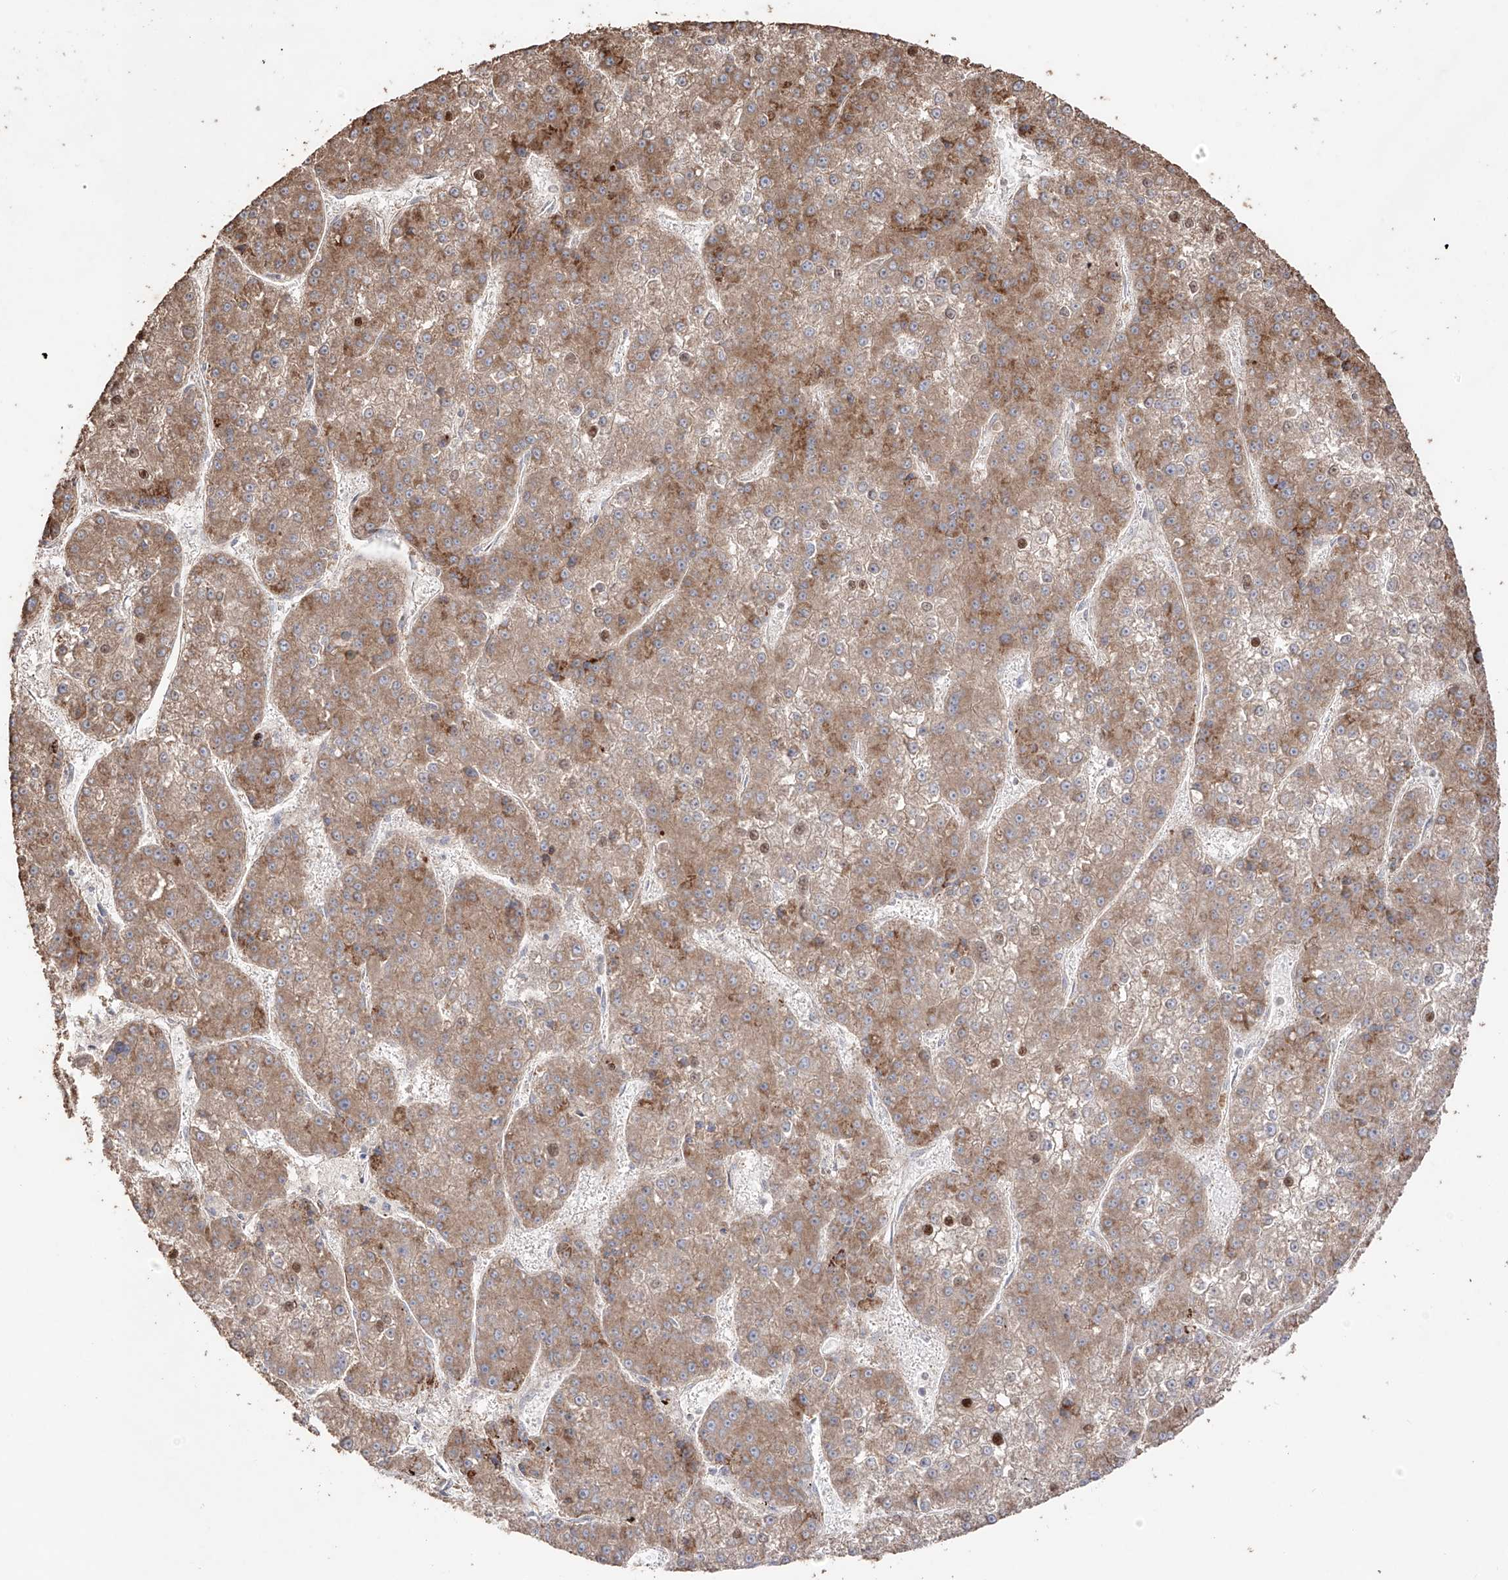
{"staining": {"intensity": "moderate", "quantity": ">75%", "location": "cytoplasmic/membranous,nuclear"}, "tissue": "liver cancer", "cell_type": "Tumor cells", "image_type": "cancer", "snomed": [{"axis": "morphology", "description": "Carcinoma, Hepatocellular, NOS"}, {"axis": "topography", "description": "Liver"}], "caption": "Protein expression analysis of liver cancer (hepatocellular carcinoma) reveals moderate cytoplasmic/membranous and nuclear staining in approximately >75% of tumor cells.", "gene": "YKT6", "patient": {"sex": "female", "age": 73}}